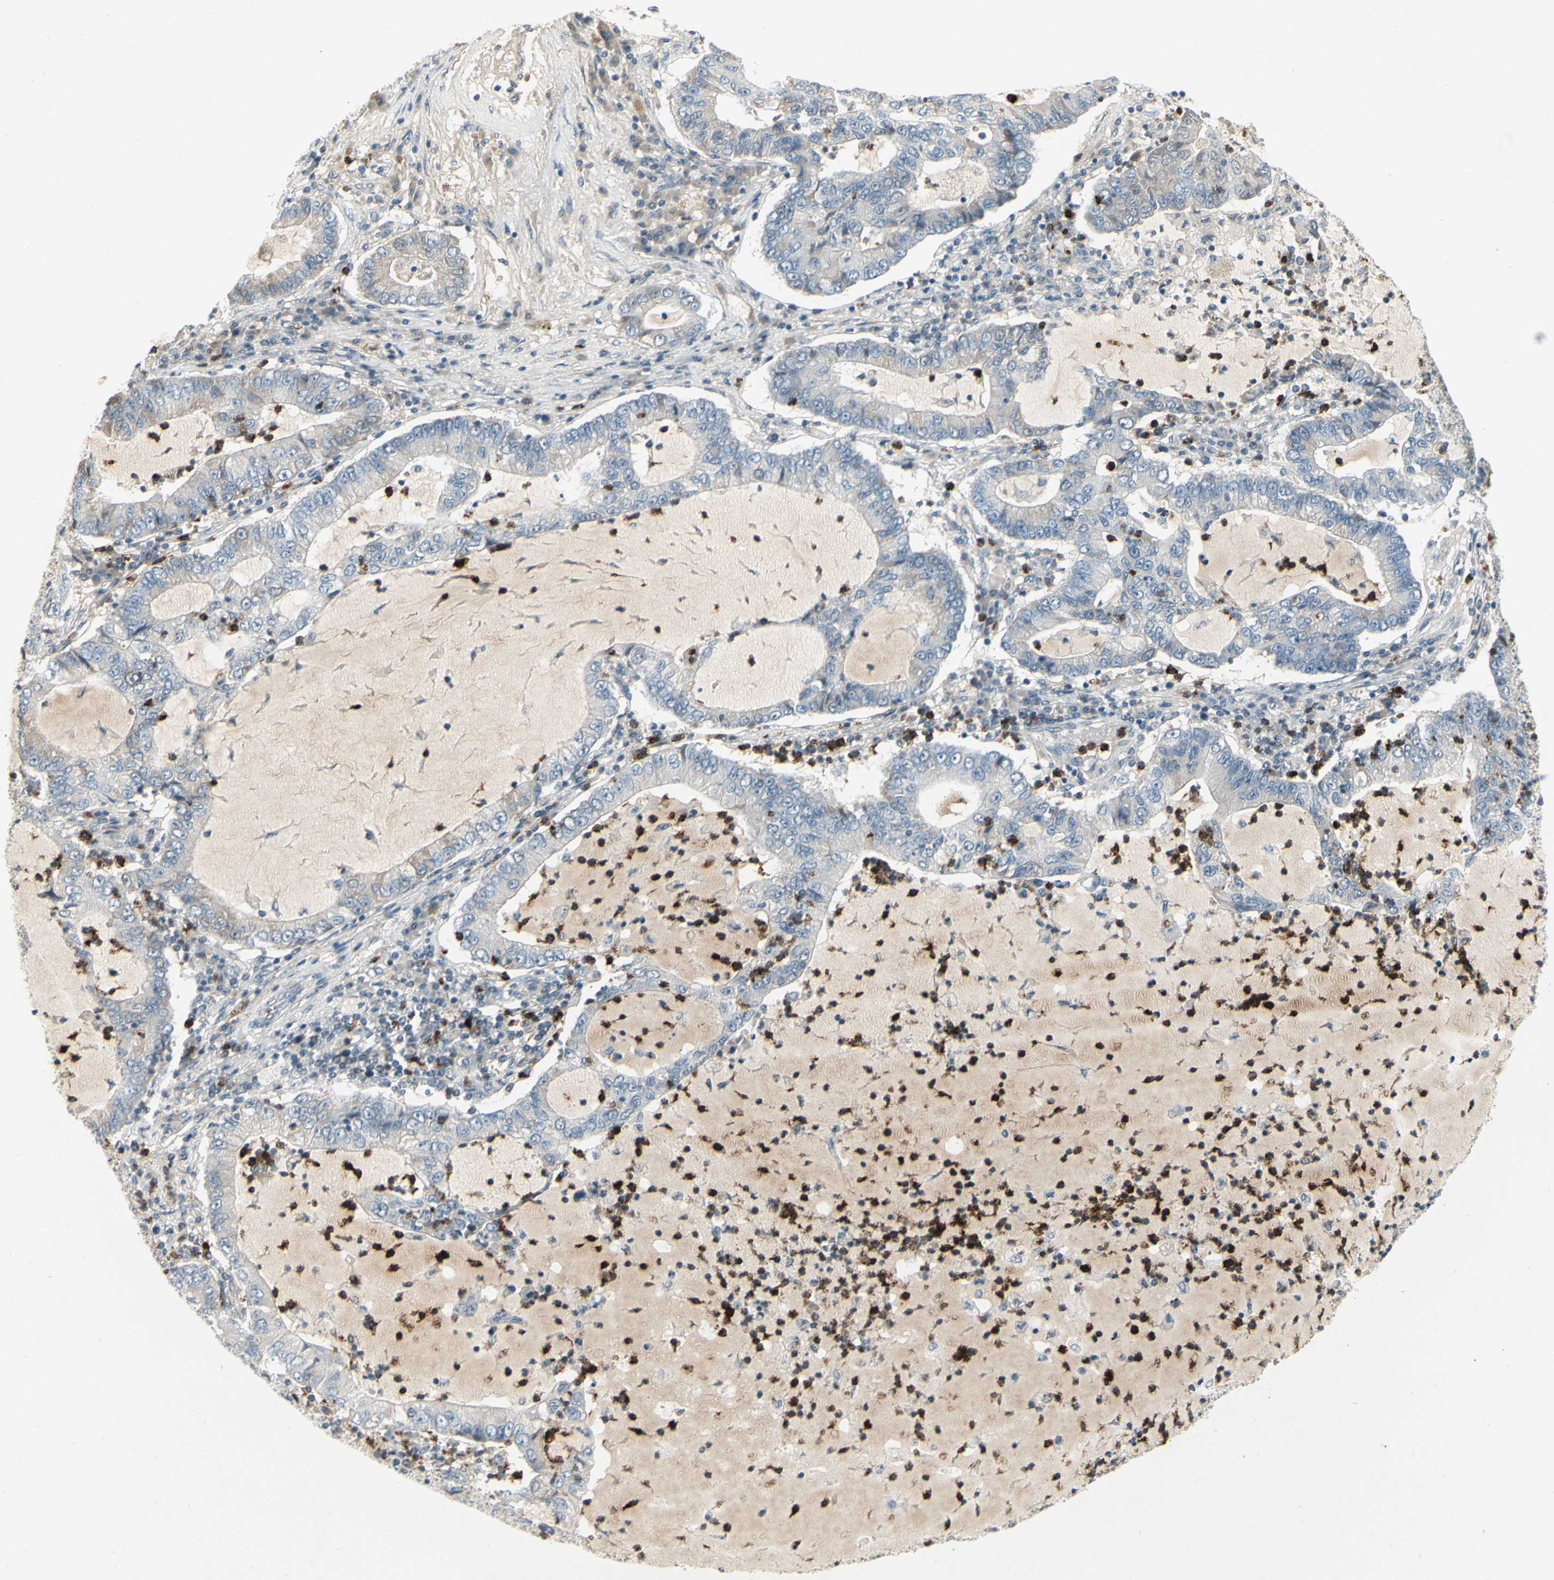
{"staining": {"intensity": "negative", "quantity": "none", "location": "none"}, "tissue": "lung cancer", "cell_type": "Tumor cells", "image_type": "cancer", "snomed": [{"axis": "morphology", "description": "Adenocarcinoma, NOS"}, {"axis": "topography", "description": "Lung"}], "caption": "This is an immunohistochemistry photomicrograph of lung cancer (adenocarcinoma). There is no staining in tumor cells.", "gene": "CCNB2", "patient": {"sex": "female", "age": 51}}